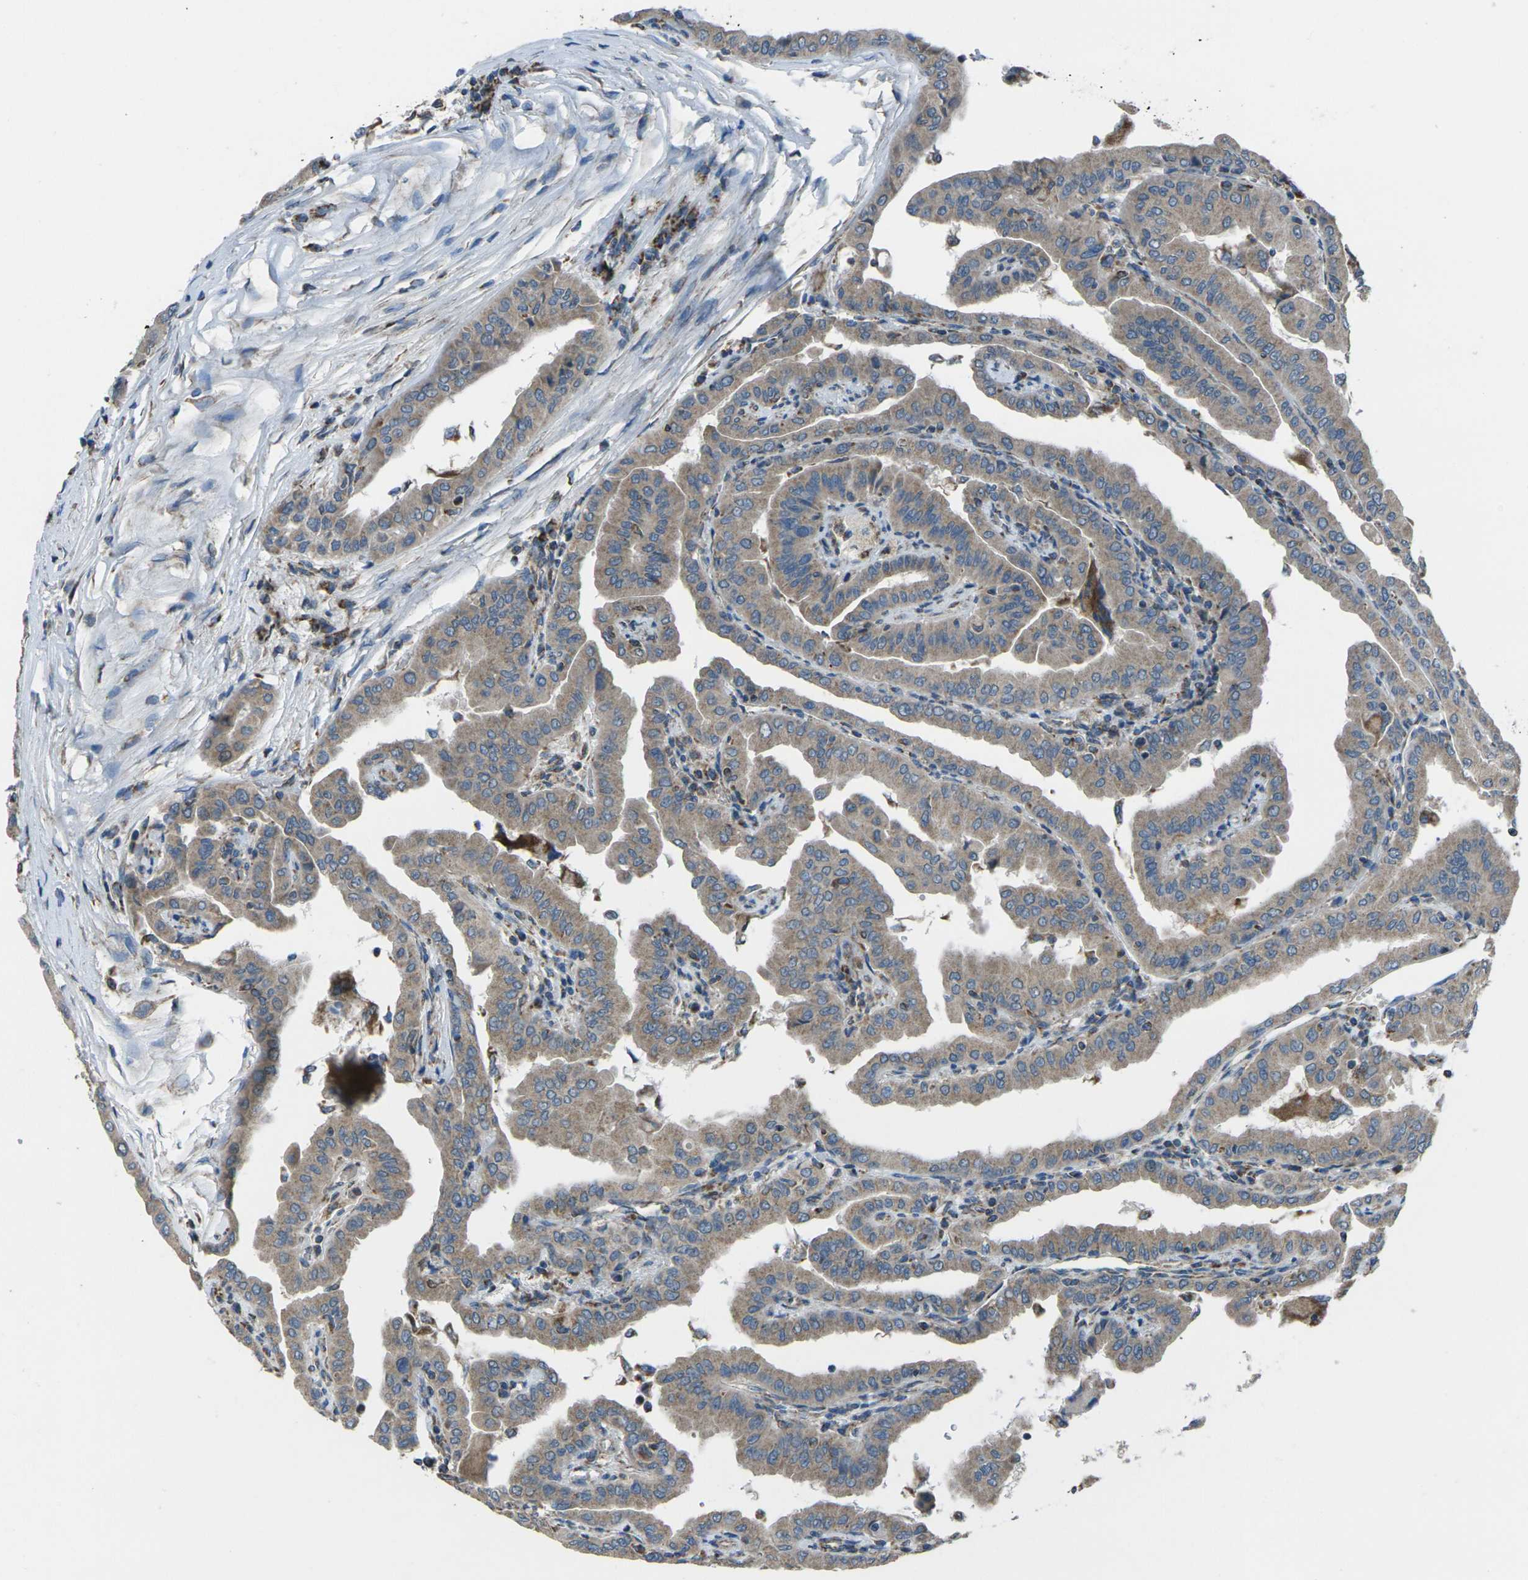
{"staining": {"intensity": "weak", "quantity": ">75%", "location": "cytoplasmic/membranous"}, "tissue": "thyroid cancer", "cell_type": "Tumor cells", "image_type": "cancer", "snomed": [{"axis": "morphology", "description": "Papillary adenocarcinoma, NOS"}, {"axis": "topography", "description": "Thyroid gland"}], "caption": "Tumor cells exhibit weak cytoplasmic/membranous positivity in about >75% of cells in thyroid cancer (papillary adenocarcinoma). The protein of interest is shown in brown color, while the nuclei are stained blue.", "gene": "TMEM120B", "patient": {"sex": "male", "age": 33}}